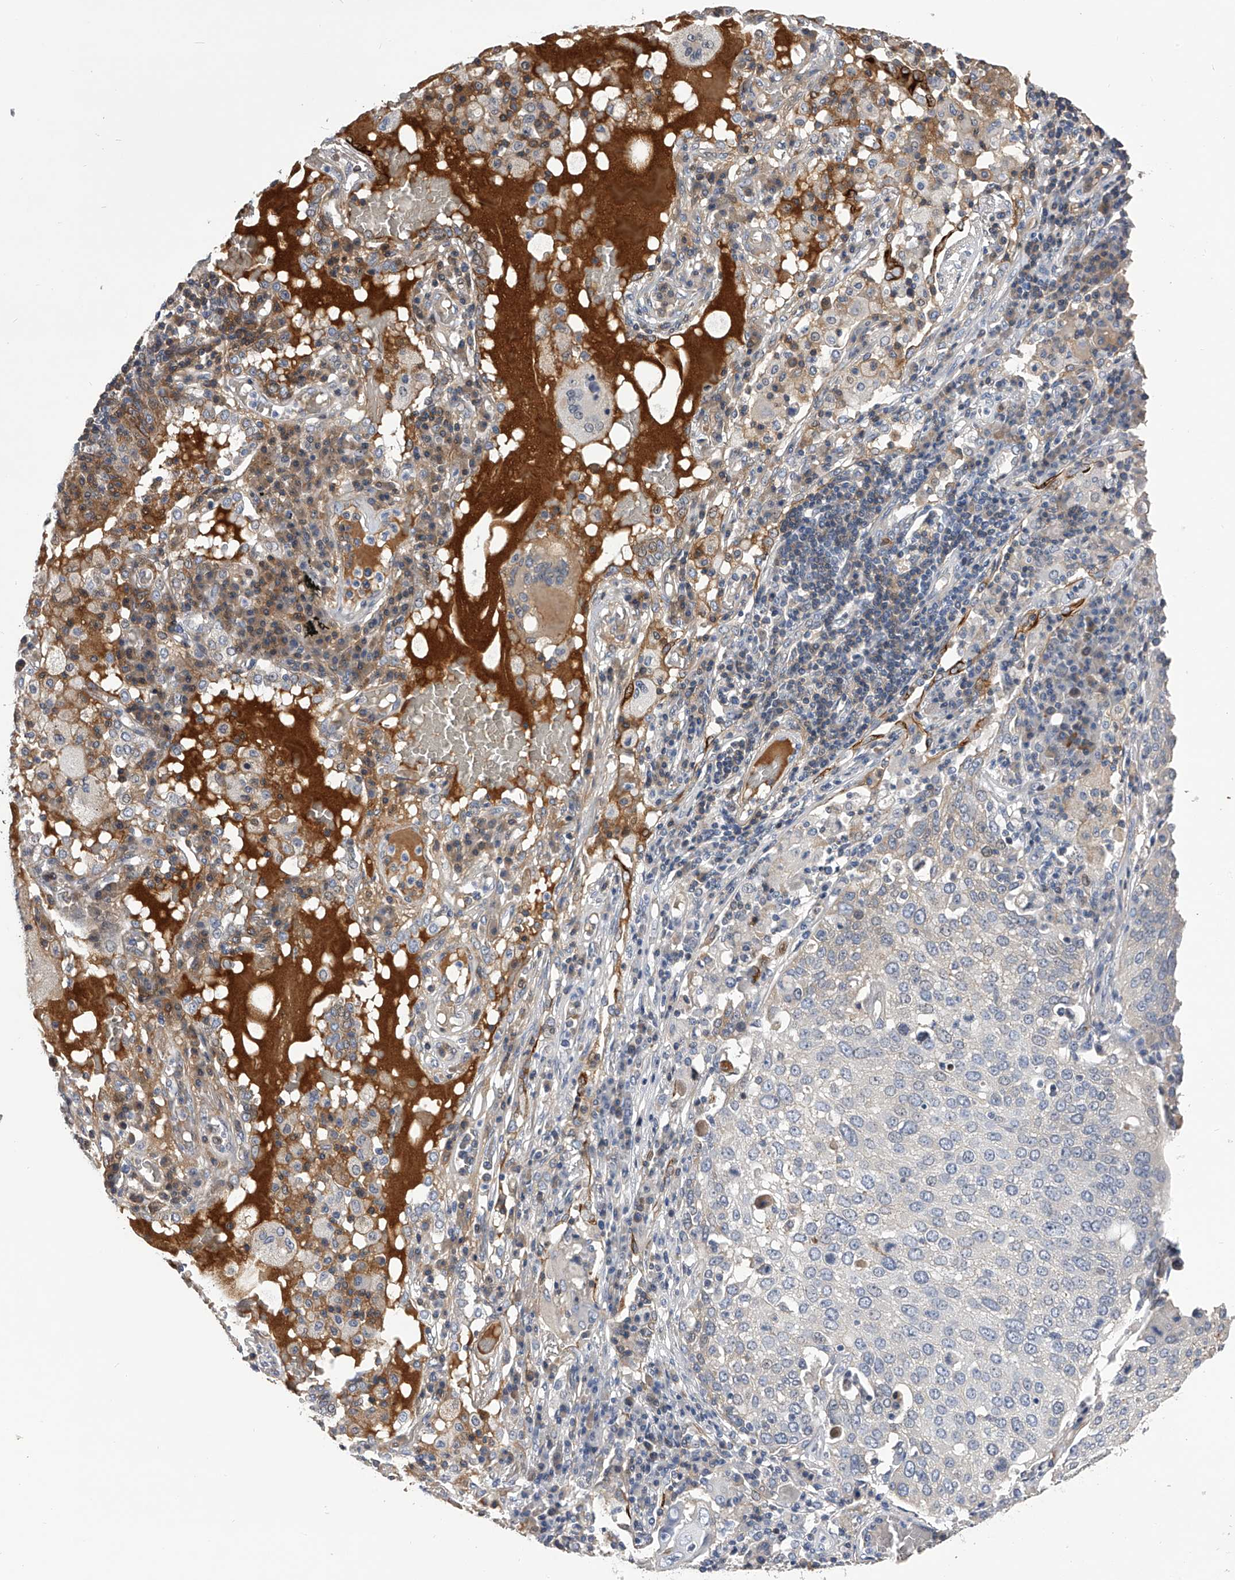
{"staining": {"intensity": "negative", "quantity": "none", "location": "none"}, "tissue": "lung cancer", "cell_type": "Tumor cells", "image_type": "cancer", "snomed": [{"axis": "morphology", "description": "Squamous cell carcinoma, NOS"}, {"axis": "topography", "description": "Lung"}], "caption": "Histopathology image shows no significant protein positivity in tumor cells of lung squamous cell carcinoma.", "gene": "MDN1", "patient": {"sex": "male", "age": 65}}